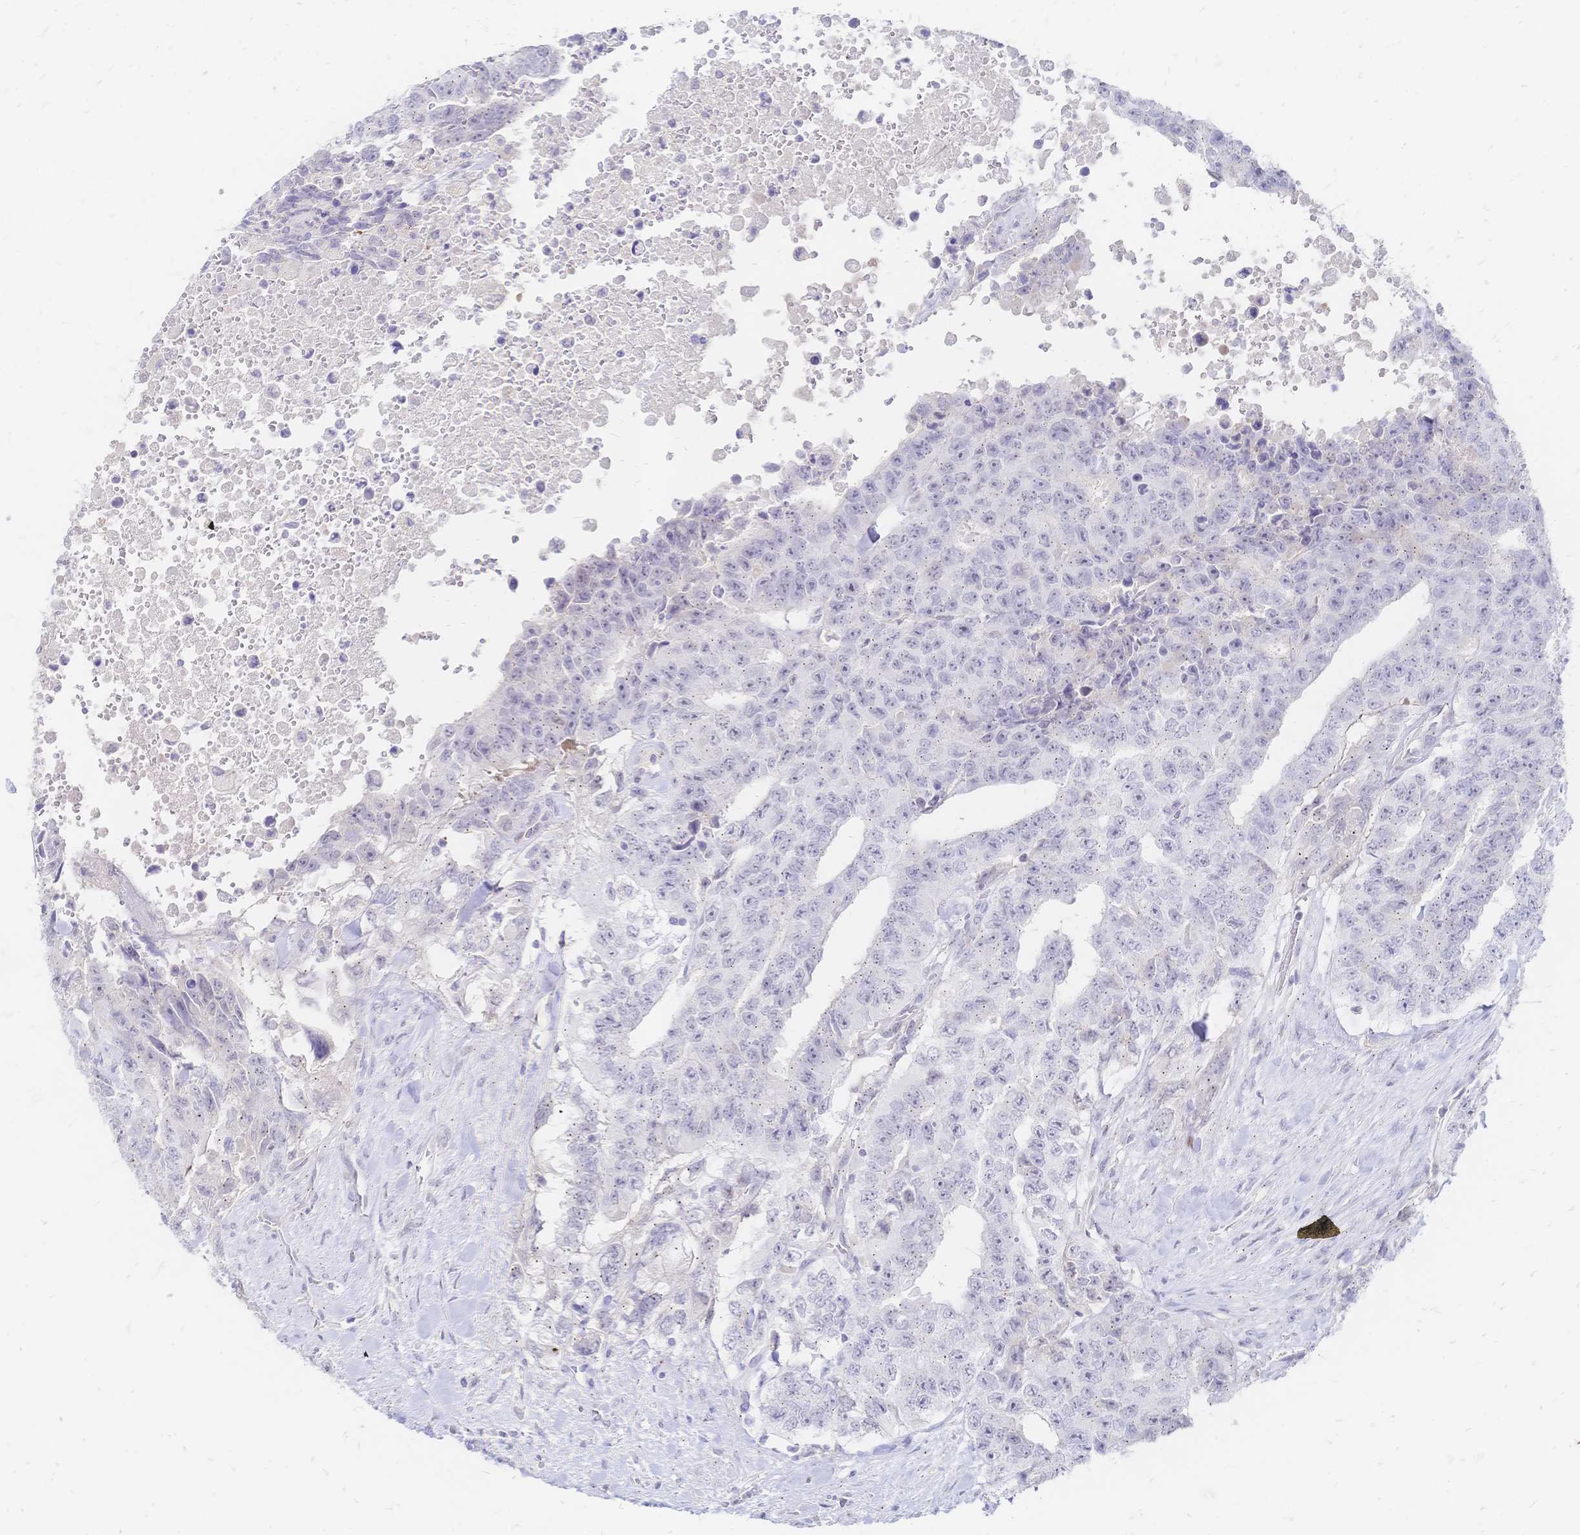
{"staining": {"intensity": "negative", "quantity": "none", "location": "none"}, "tissue": "testis cancer", "cell_type": "Tumor cells", "image_type": "cancer", "snomed": [{"axis": "morphology", "description": "Carcinoma, Embryonal, NOS"}, {"axis": "topography", "description": "Testis"}], "caption": "Testis cancer (embryonal carcinoma) was stained to show a protein in brown. There is no significant expression in tumor cells.", "gene": "PSORS1C2", "patient": {"sex": "male", "age": 24}}